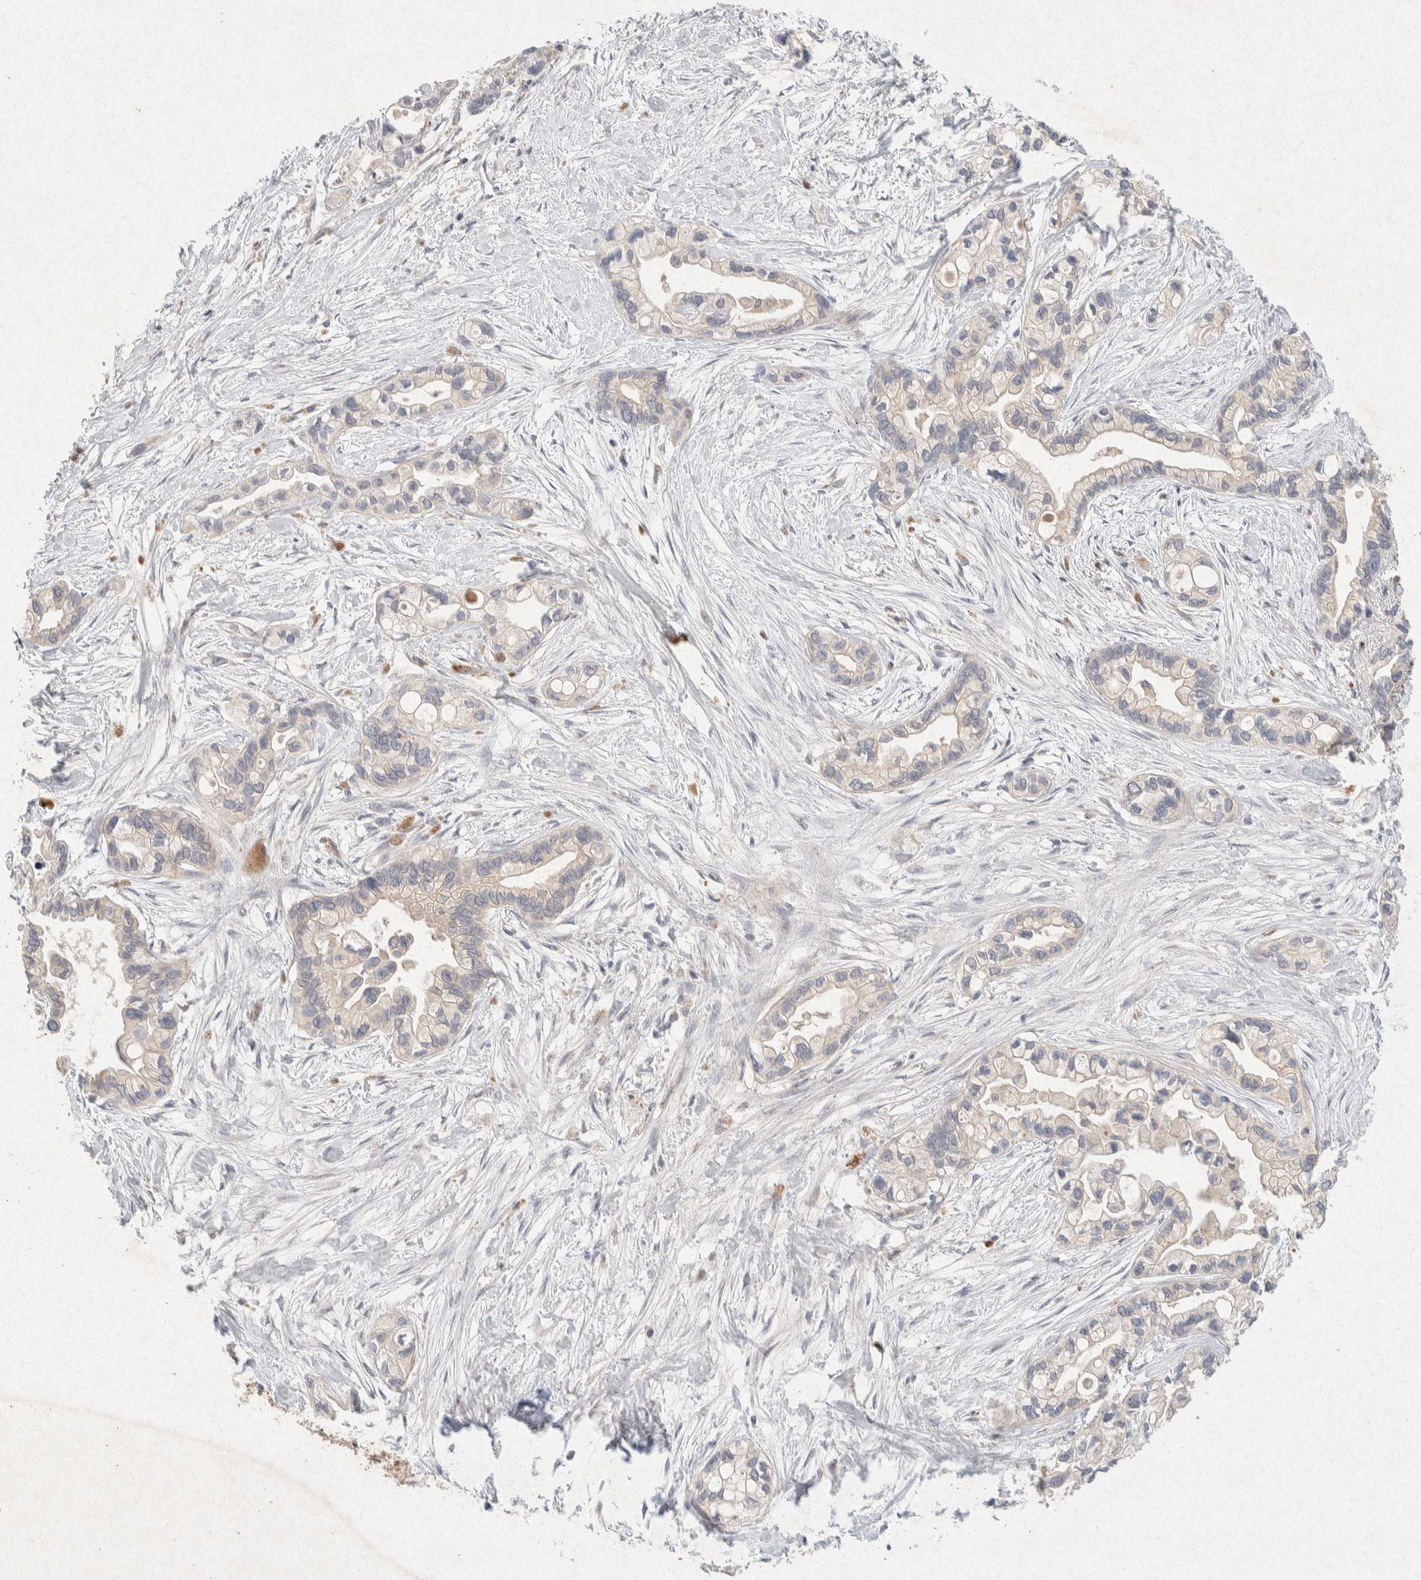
{"staining": {"intensity": "negative", "quantity": "none", "location": "none"}, "tissue": "pancreatic cancer", "cell_type": "Tumor cells", "image_type": "cancer", "snomed": [{"axis": "morphology", "description": "Adenocarcinoma, NOS"}, {"axis": "topography", "description": "Pancreas"}], "caption": "Pancreatic cancer was stained to show a protein in brown. There is no significant positivity in tumor cells.", "gene": "GNAI1", "patient": {"sex": "female", "age": 77}}